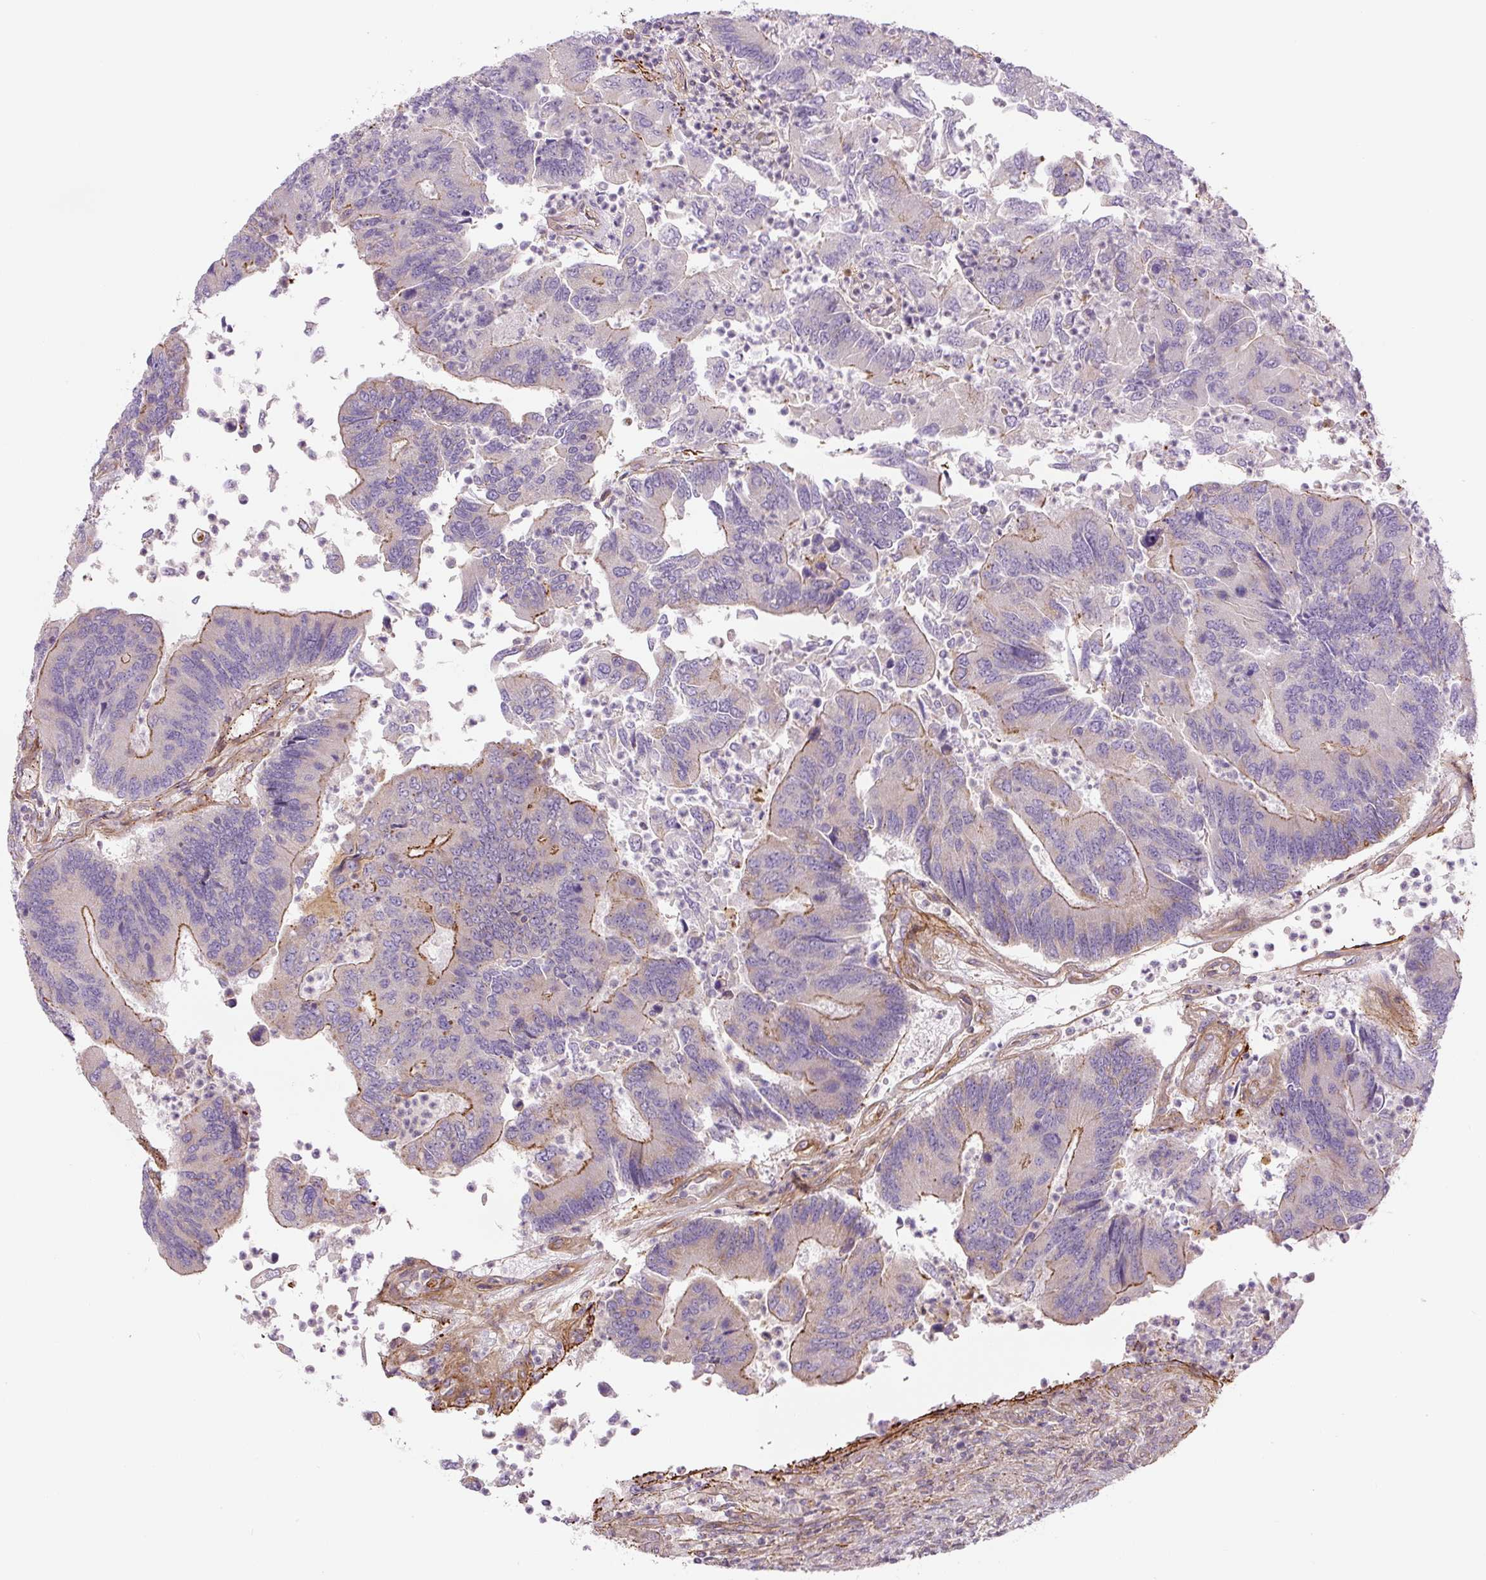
{"staining": {"intensity": "moderate", "quantity": "25%-75%", "location": "cytoplasmic/membranous"}, "tissue": "colorectal cancer", "cell_type": "Tumor cells", "image_type": "cancer", "snomed": [{"axis": "morphology", "description": "Adenocarcinoma, NOS"}, {"axis": "topography", "description": "Colon"}], "caption": "This photomicrograph shows immunohistochemistry staining of human colorectal adenocarcinoma, with medium moderate cytoplasmic/membranous staining in approximately 25%-75% of tumor cells.", "gene": "CCNI2", "patient": {"sex": "female", "age": 67}}